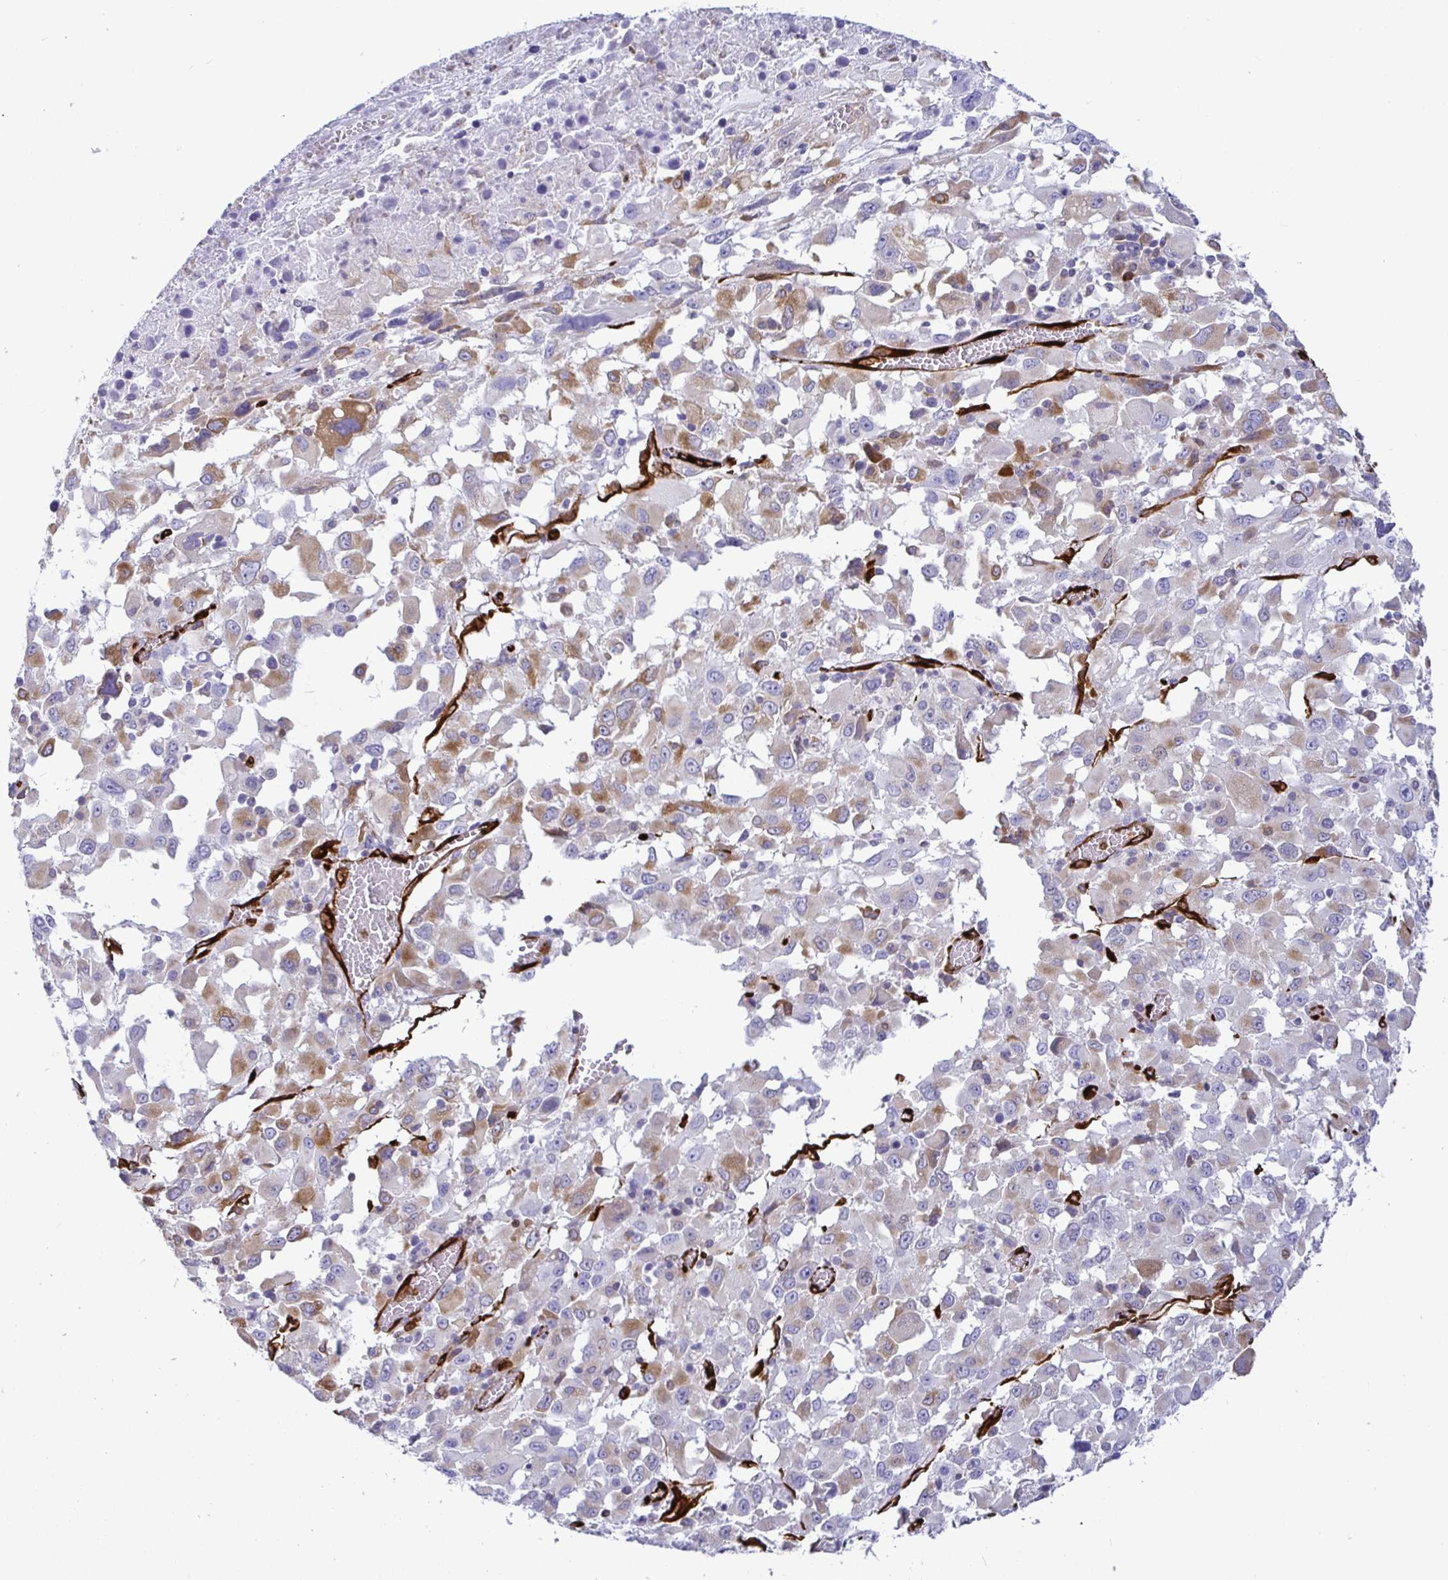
{"staining": {"intensity": "moderate", "quantity": "<25%", "location": "cytoplasmic/membranous"}, "tissue": "melanoma", "cell_type": "Tumor cells", "image_type": "cancer", "snomed": [{"axis": "morphology", "description": "Malignant melanoma, Metastatic site"}, {"axis": "topography", "description": "Soft tissue"}], "caption": "Immunohistochemistry image of malignant melanoma (metastatic site) stained for a protein (brown), which displays low levels of moderate cytoplasmic/membranous expression in approximately <25% of tumor cells.", "gene": "TP53I11", "patient": {"sex": "male", "age": 50}}